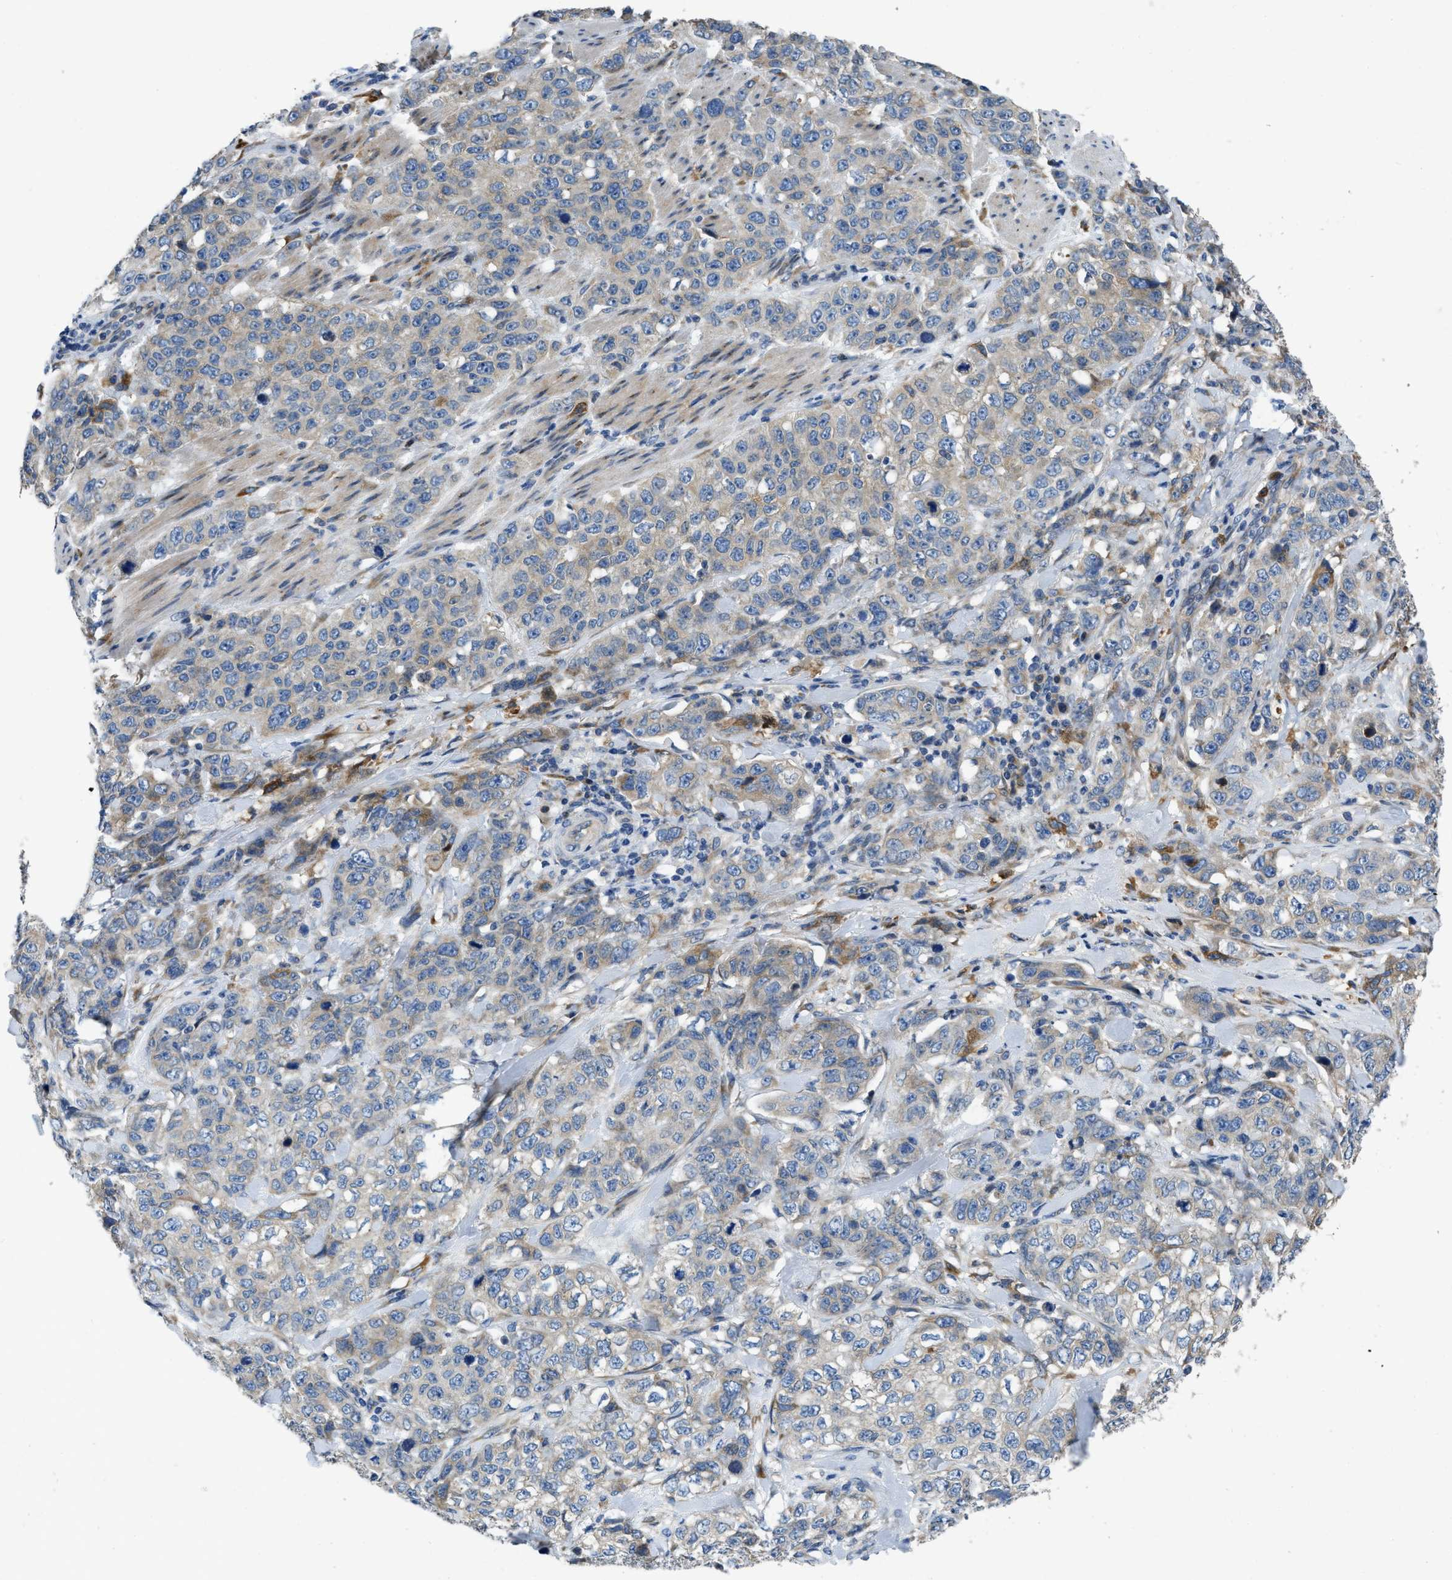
{"staining": {"intensity": "weak", "quantity": "25%-75%", "location": "cytoplasmic/membranous"}, "tissue": "stomach cancer", "cell_type": "Tumor cells", "image_type": "cancer", "snomed": [{"axis": "morphology", "description": "Adenocarcinoma, NOS"}, {"axis": "topography", "description": "Stomach"}], "caption": "Adenocarcinoma (stomach) was stained to show a protein in brown. There is low levels of weak cytoplasmic/membranous positivity in about 25%-75% of tumor cells.", "gene": "GGCX", "patient": {"sex": "male", "age": 48}}